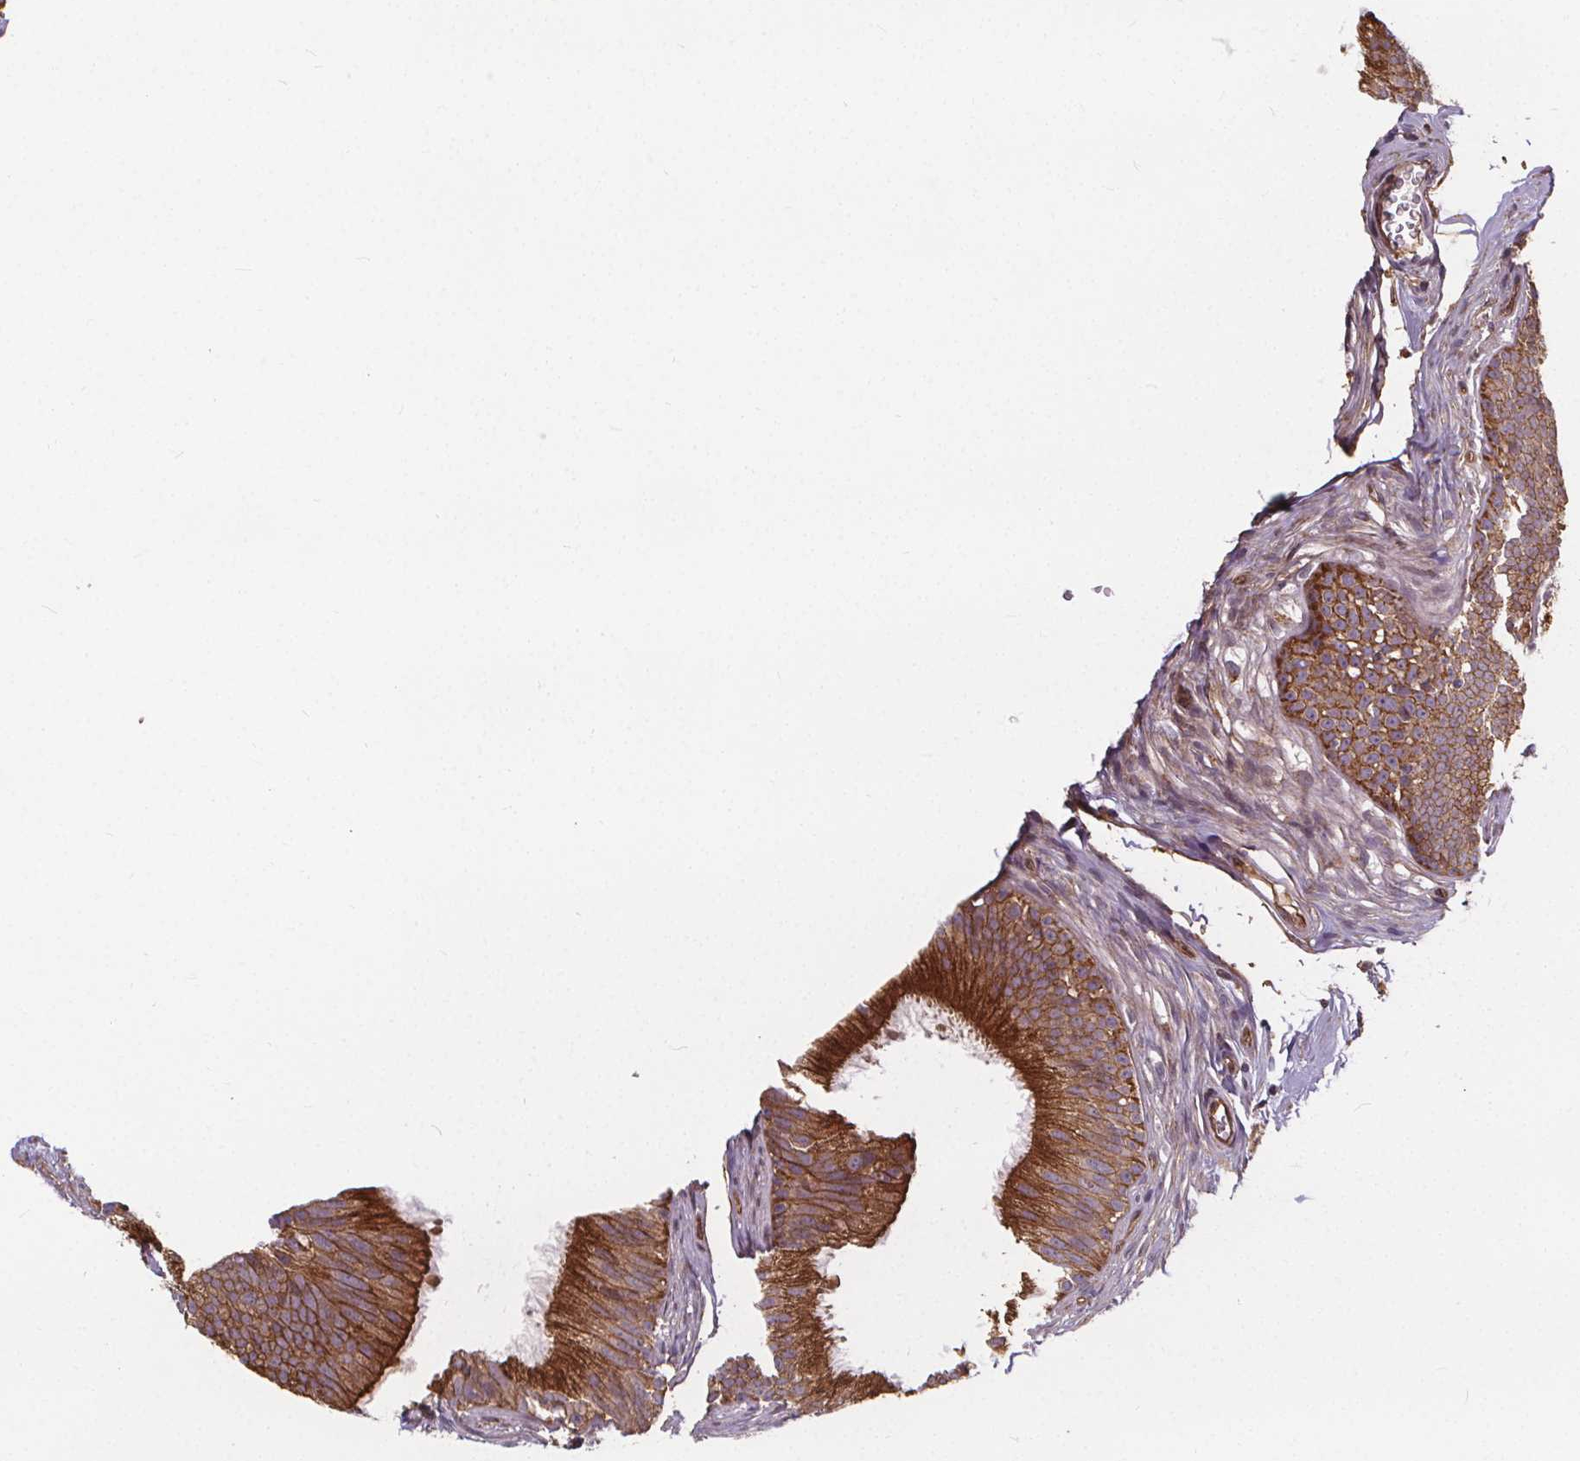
{"staining": {"intensity": "strong", "quantity": ">75%", "location": "cytoplasmic/membranous"}, "tissue": "epididymis", "cell_type": "Glandular cells", "image_type": "normal", "snomed": [{"axis": "morphology", "description": "Normal tissue, NOS"}, {"axis": "topography", "description": "Epididymis"}], "caption": "Protein expression analysis of normal human epididymis reveals strong cytoplasmic/membranous expression in about >75% of glandular cells.", "gene": "CLINT1", "patient": {"sex": "male", "age": 24}}